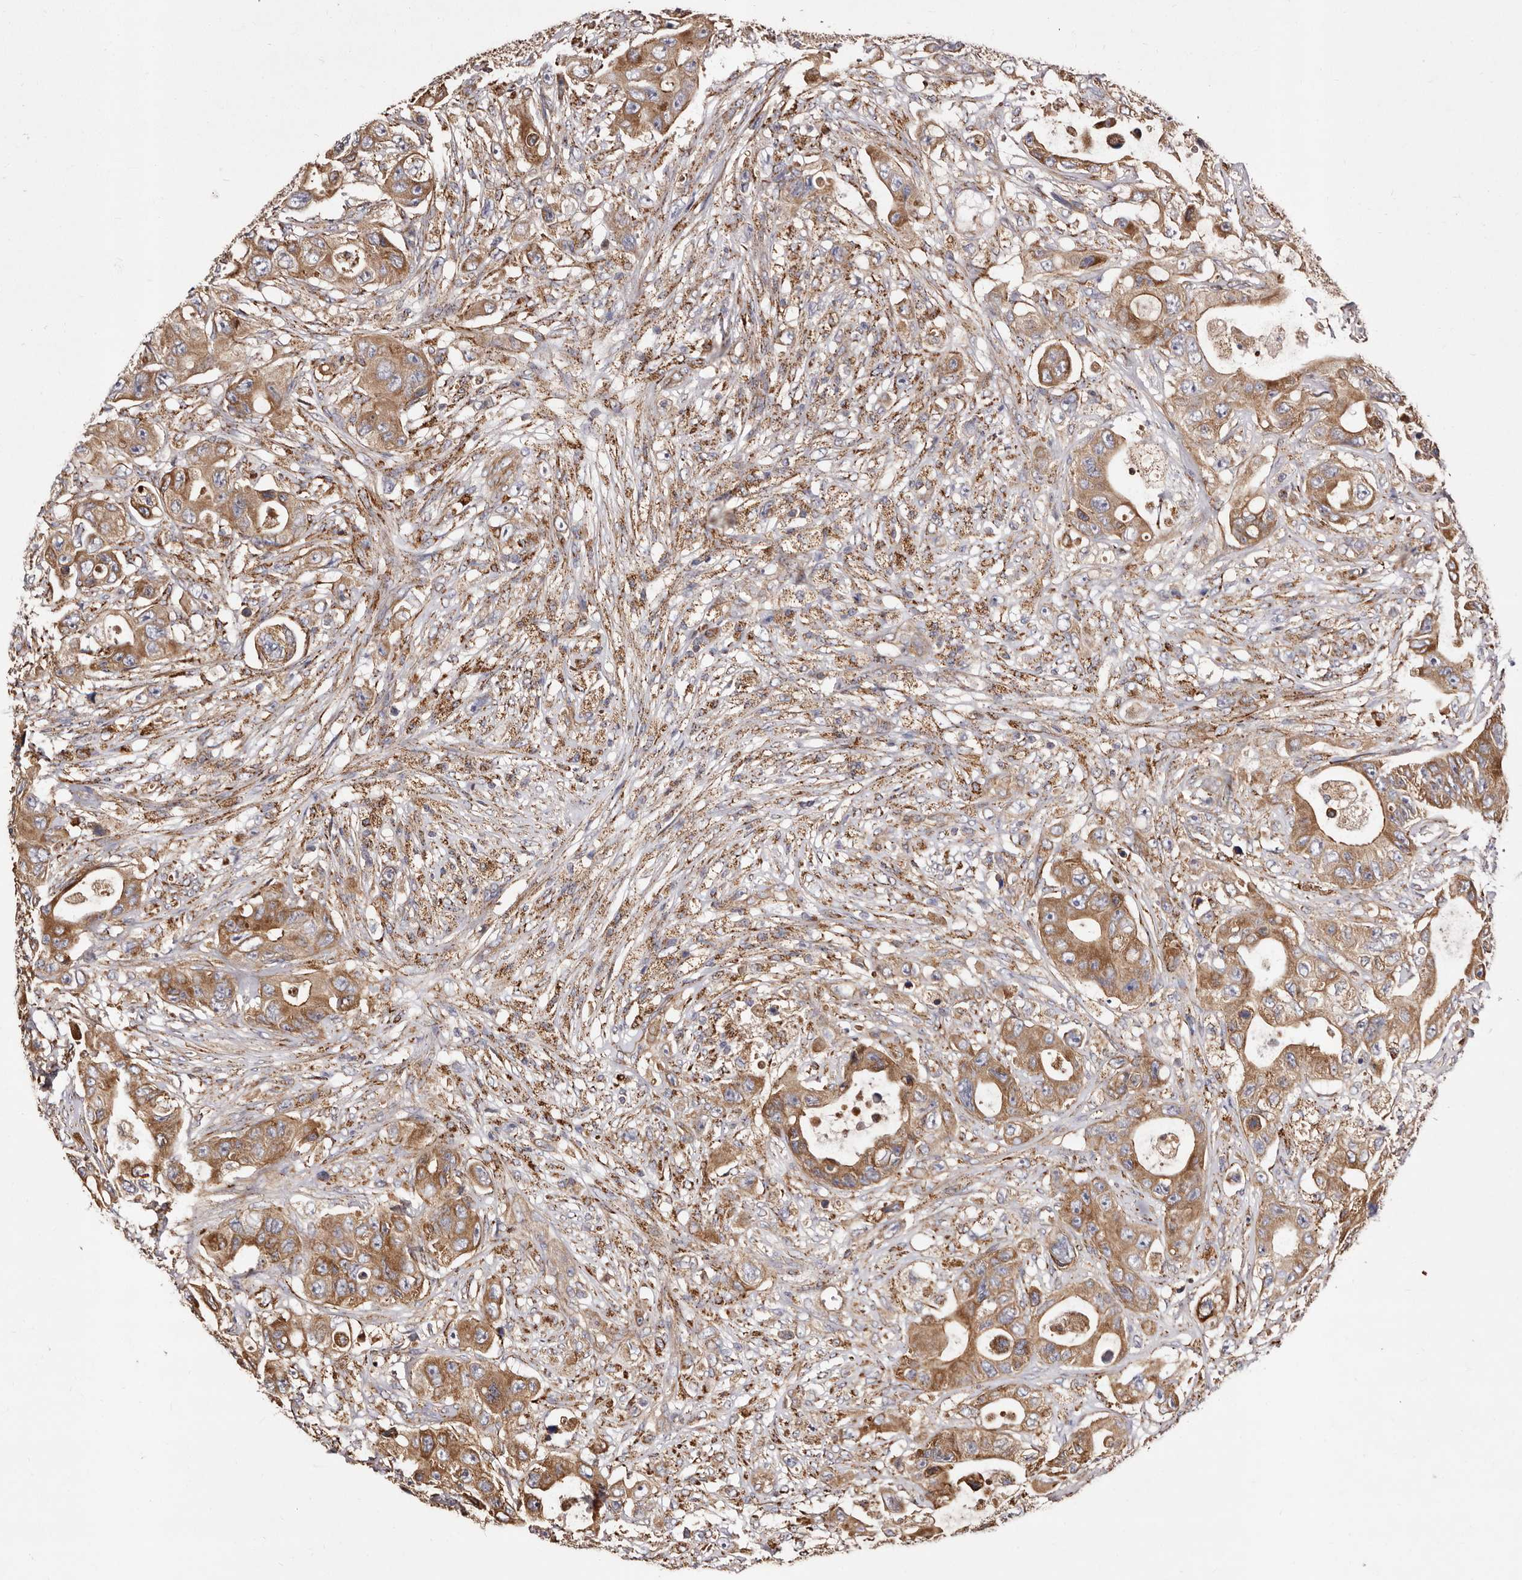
{"staining": {"intensity": "moderate", "quantity": ">75%", "location": "cytoplasmic/membranous"}, "tissue": "colorectal cancer", "cell_type": "Tumor cells", "image_type": "cancer", "snomed": [{"axis": "morphology", "description": "Adenocarcinoma, NOS"}, {"axis": "topography", "description": "Colon"}], "caption": "There is medium levels of moderate cytoplasmic/membranous positivity in tumor cells of colorectal adenocarcinoma, as demonstrated by immunohistochemical staining (brown color).", "gene": "LUZP1", "patient": {"sex": "female", "age": 46}}